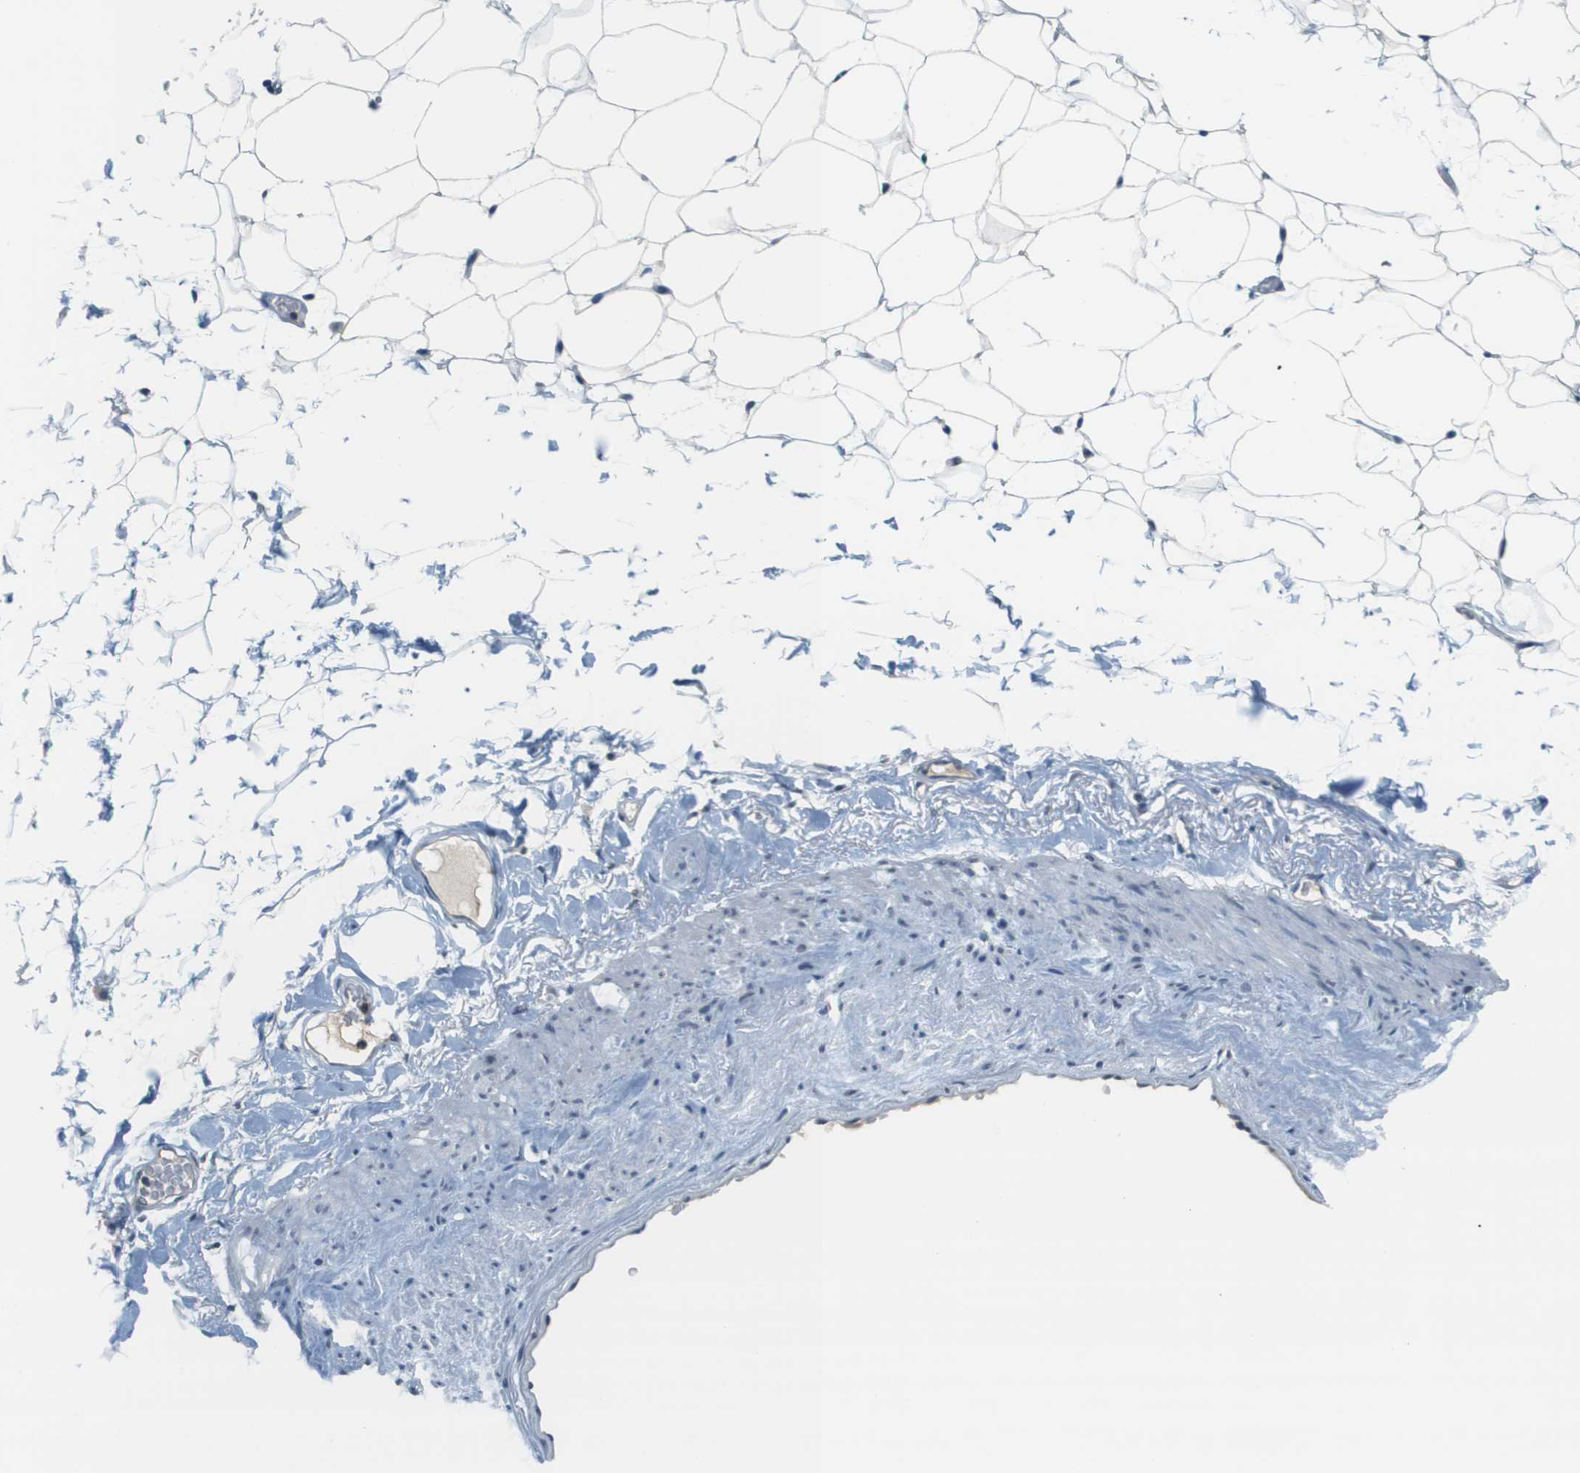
{"staining": {"intensity": "moderate", "quantity": "<25%", "location": "cytoplasmic/membranous"}, "tissue": "adipose tissue", "cell_type": "Adipocytes", "image_type": "normal", "snomed": [{"axis": "morphology", "description": "Normal tissue, NOS"}, {"axis": "topography", "description": "Breast"}, {"axis": "topography", "description": "Soft tissue"}], "caption": "This micrograph demonstrates immunohistochemistry (IHC) staining of benign adipose tissue, with low moderate cytoplasmic/membranous expression in approximately <25% of adipocytes.", "gene": "CBX5", "patient": {"sex": "female", "age": 75}}